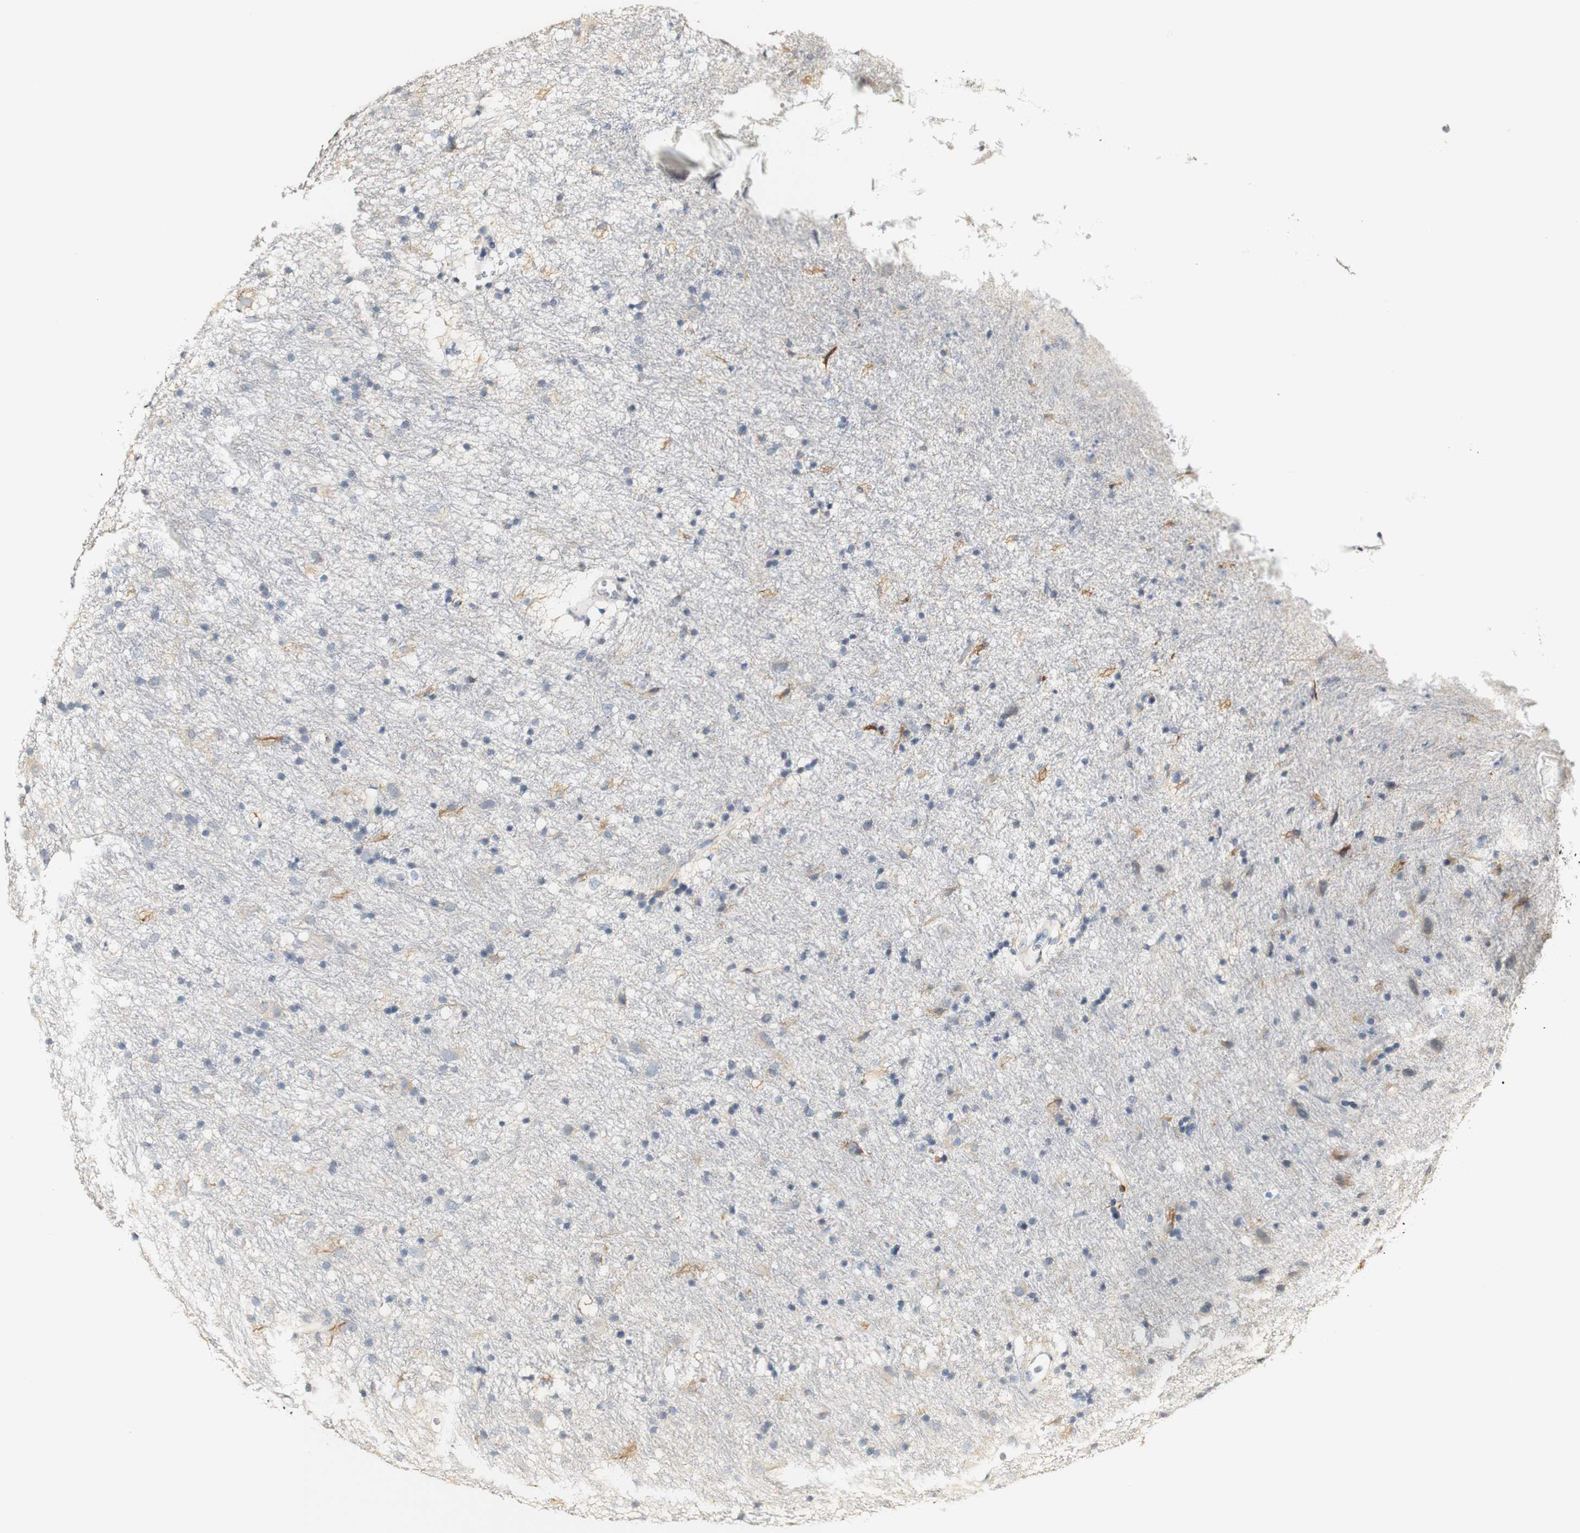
{"staining": {"intensity": "weak", "quantity": "<25%", "location": "cytoplasmic/membranous"}, "tissue": "glioma", "cell_type": "Tumor cells", "image_type": "cancer", "snomed": [{"axis": "morphology", "description": "Glioma, malignant, Low grade"}, {"axis": "topography", "description": "Brain"}], "caption": "The histopathology image exhibits no staining of tumor cells in glioma.", "gene": "FMO3", "patient": {"sex": "male", "age": 77}}